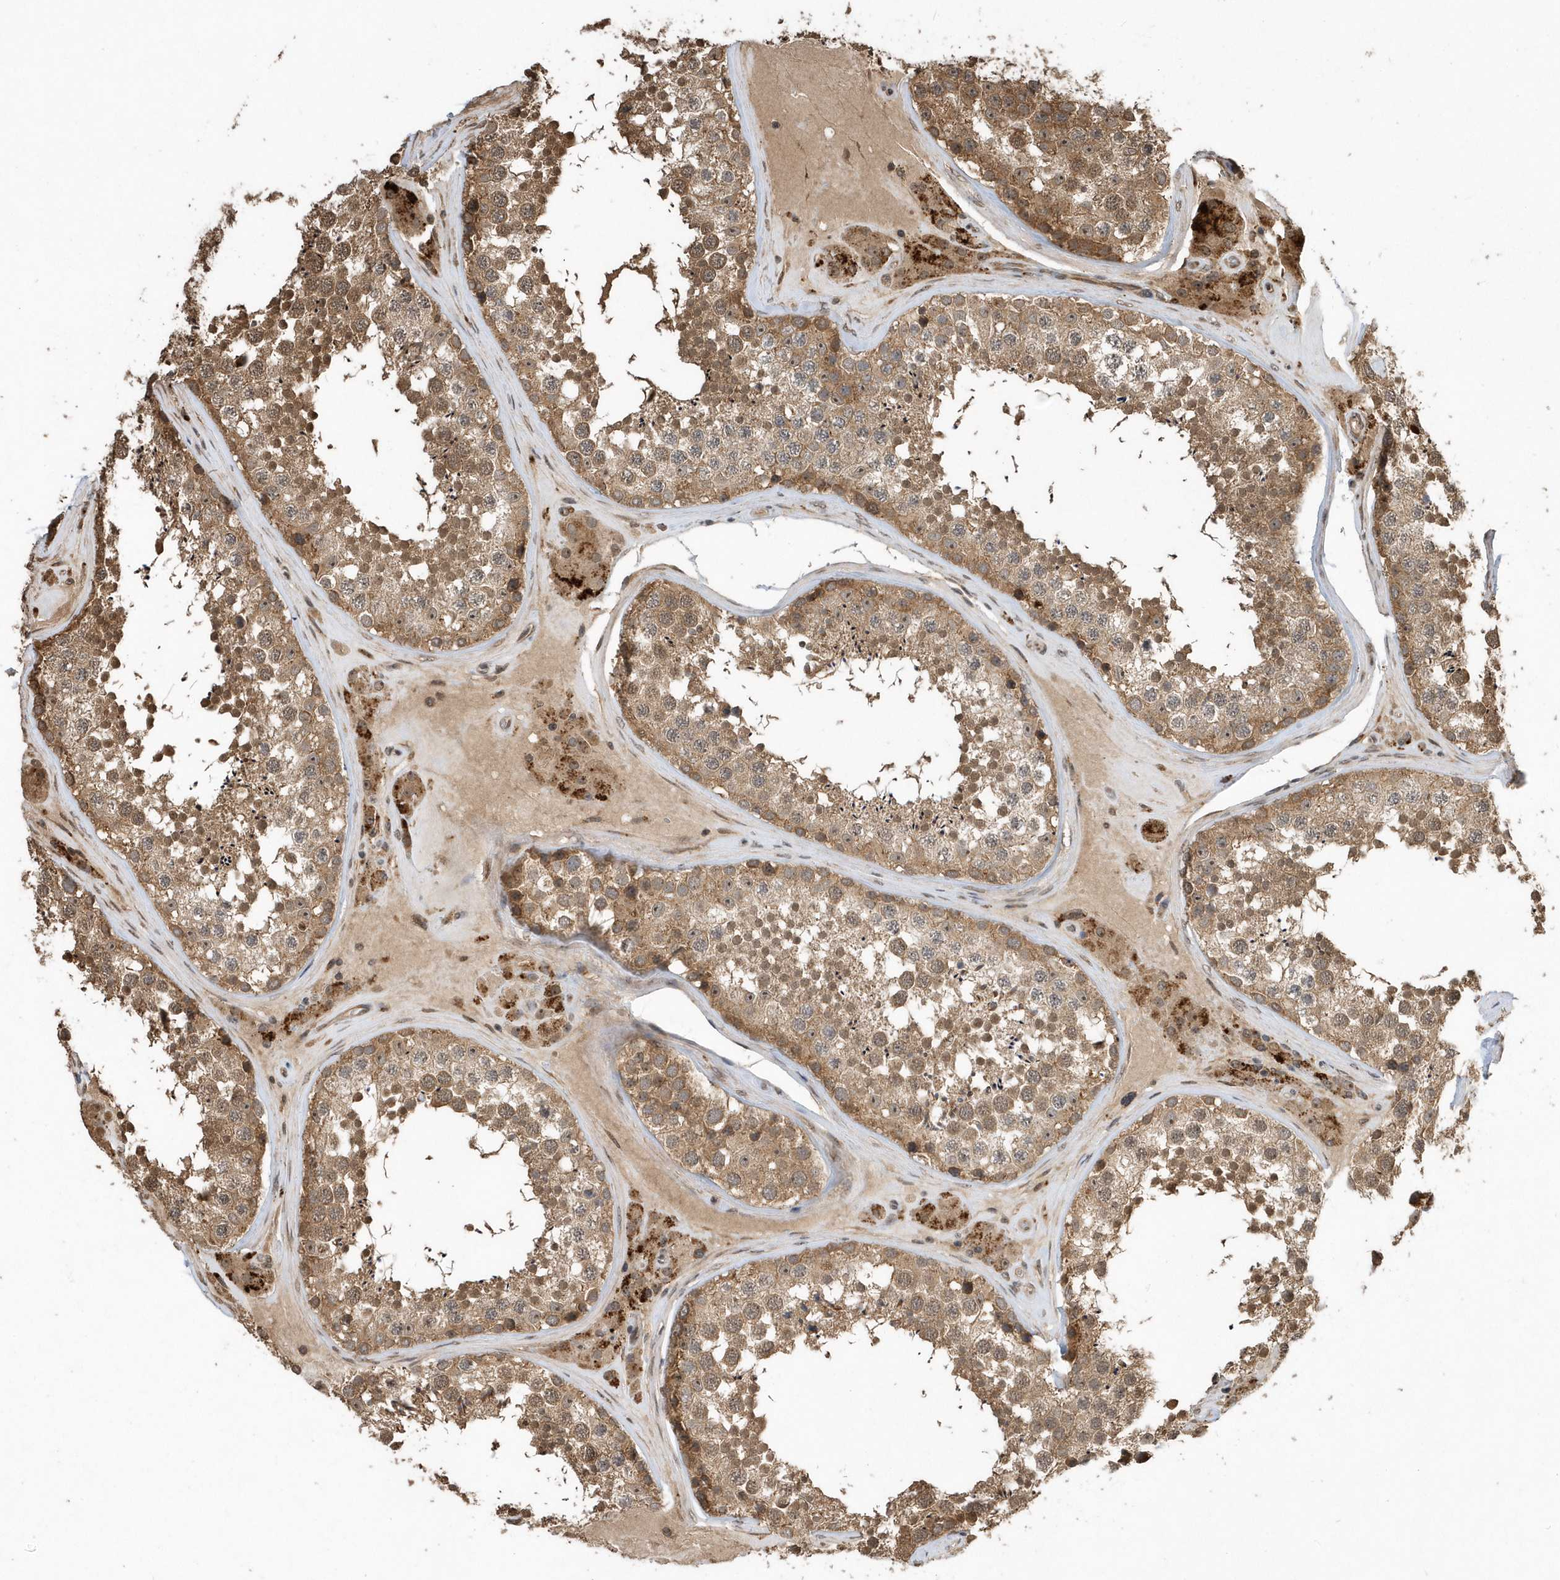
{"staining": {"intensity": "moderate", "quantity": ">75%", "location": "cytoplasmic/membranous,nuclear"}, "tissue": "testis", "cell_type": "Cells in seminiferous ducts", "image_type": "normal", "snomed": [{"axis": "morphology", "description": "Normal tissue, NOS"}, {"axis": "topography", "description": "Testis"}], "caption": "Protein staining of benign testis exhibits moderate cytoplasmic/membranous,nuclear expression in approximately >75% of cells in seminiferous ducts.", "gene": "WASHC5", "patient": {"sex": "male", "age": 46}}